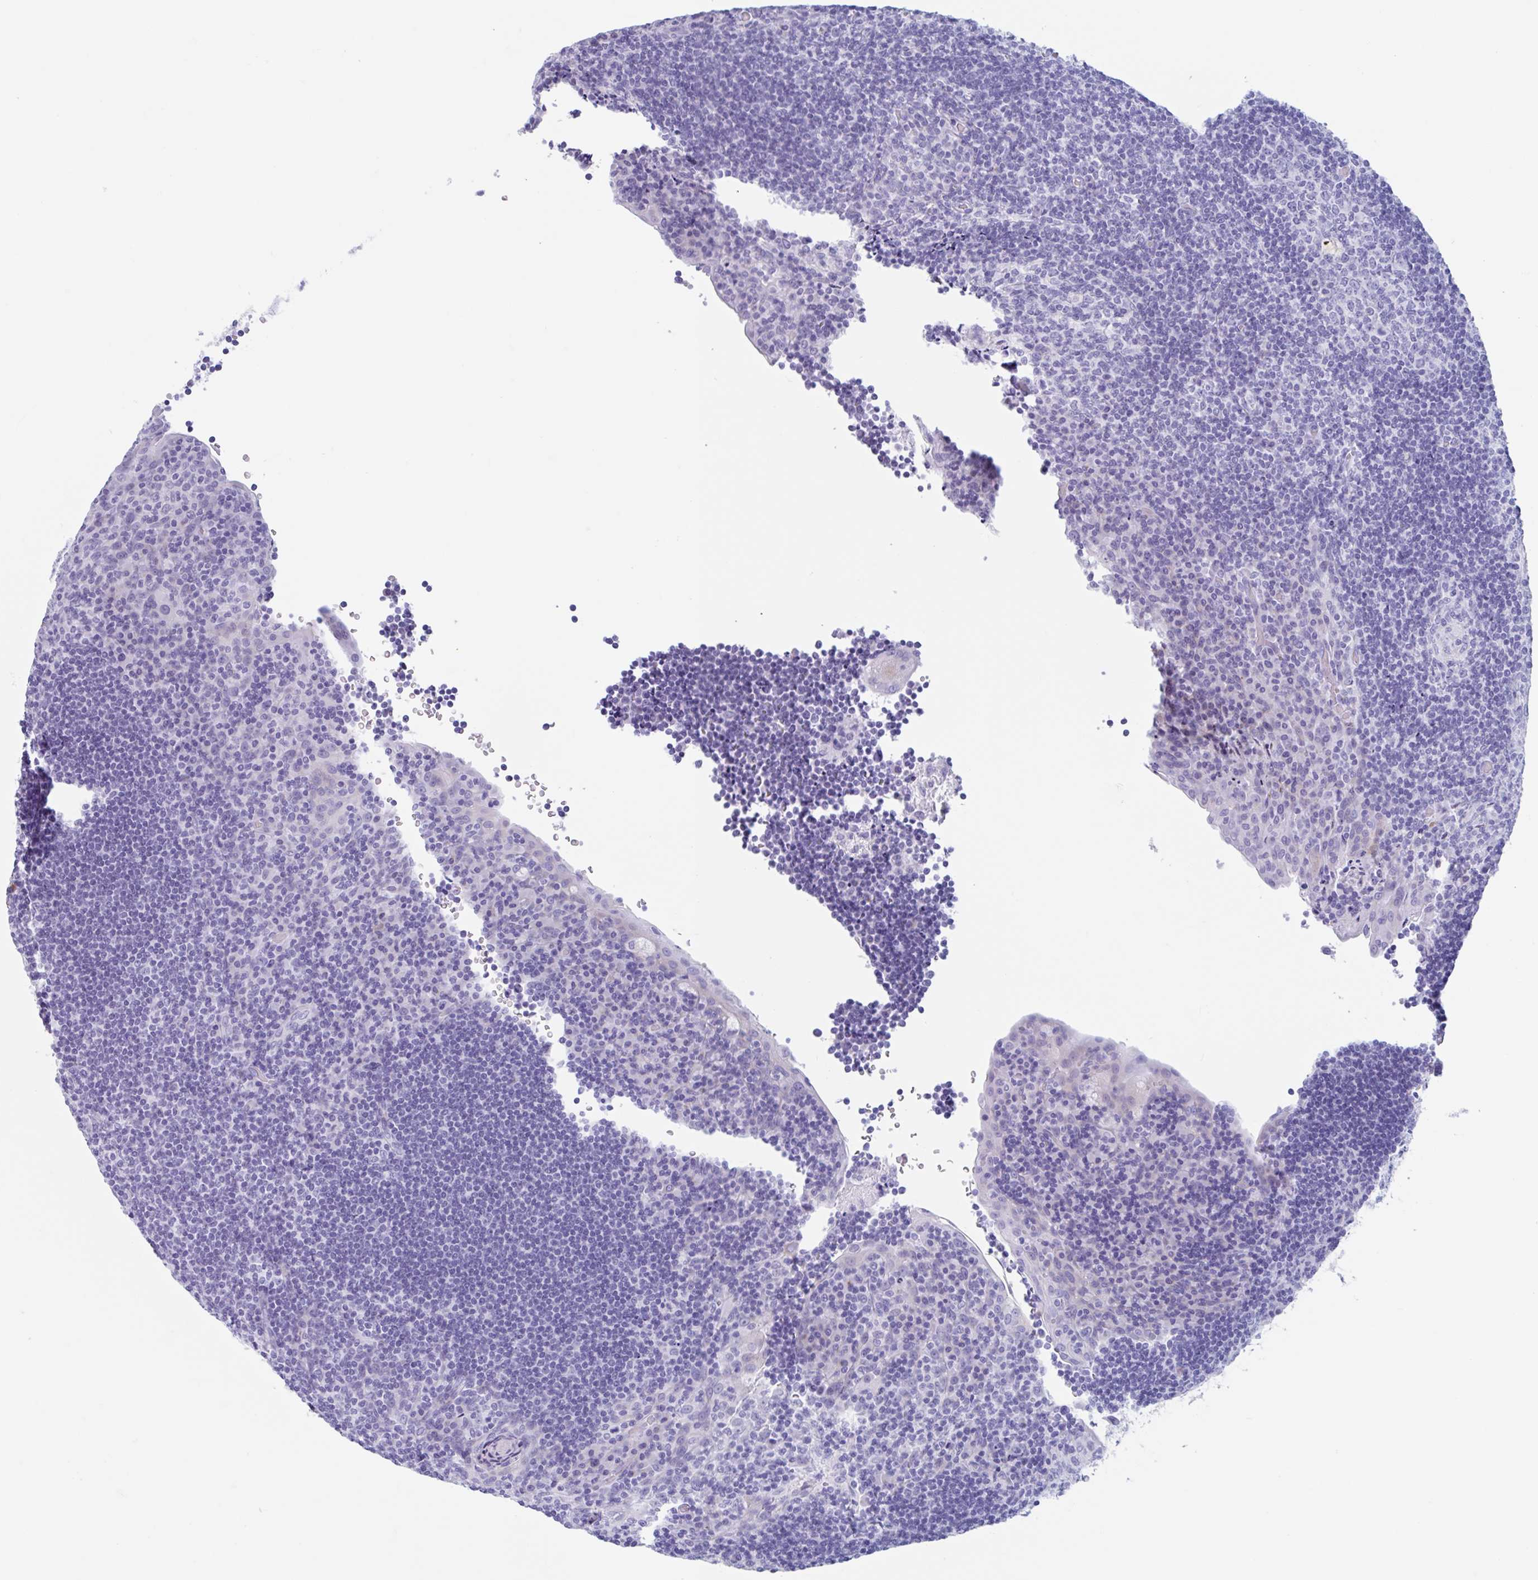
{"staining": {"intensity": "negative", "quantity": "none", "location": "none"}, "tissue": "tonsil", "cell_type": "Germinal center cells", "image_type": "normal", "snomed": [{"axis": "morphology", "description": "Normal tissue, NOS"}, {"axis": "topography", "description": "Tonsil"}], "caption": "Immunohistochemical staining of normal tonsil exhibits no significant staining in germinal center cells. (Brightfield microscopy of DAB (3,3'-diaminobenzidine) IHC at high magnification).", "gene": "CPTP", "patient": {"sex": "male", "age": 17}}